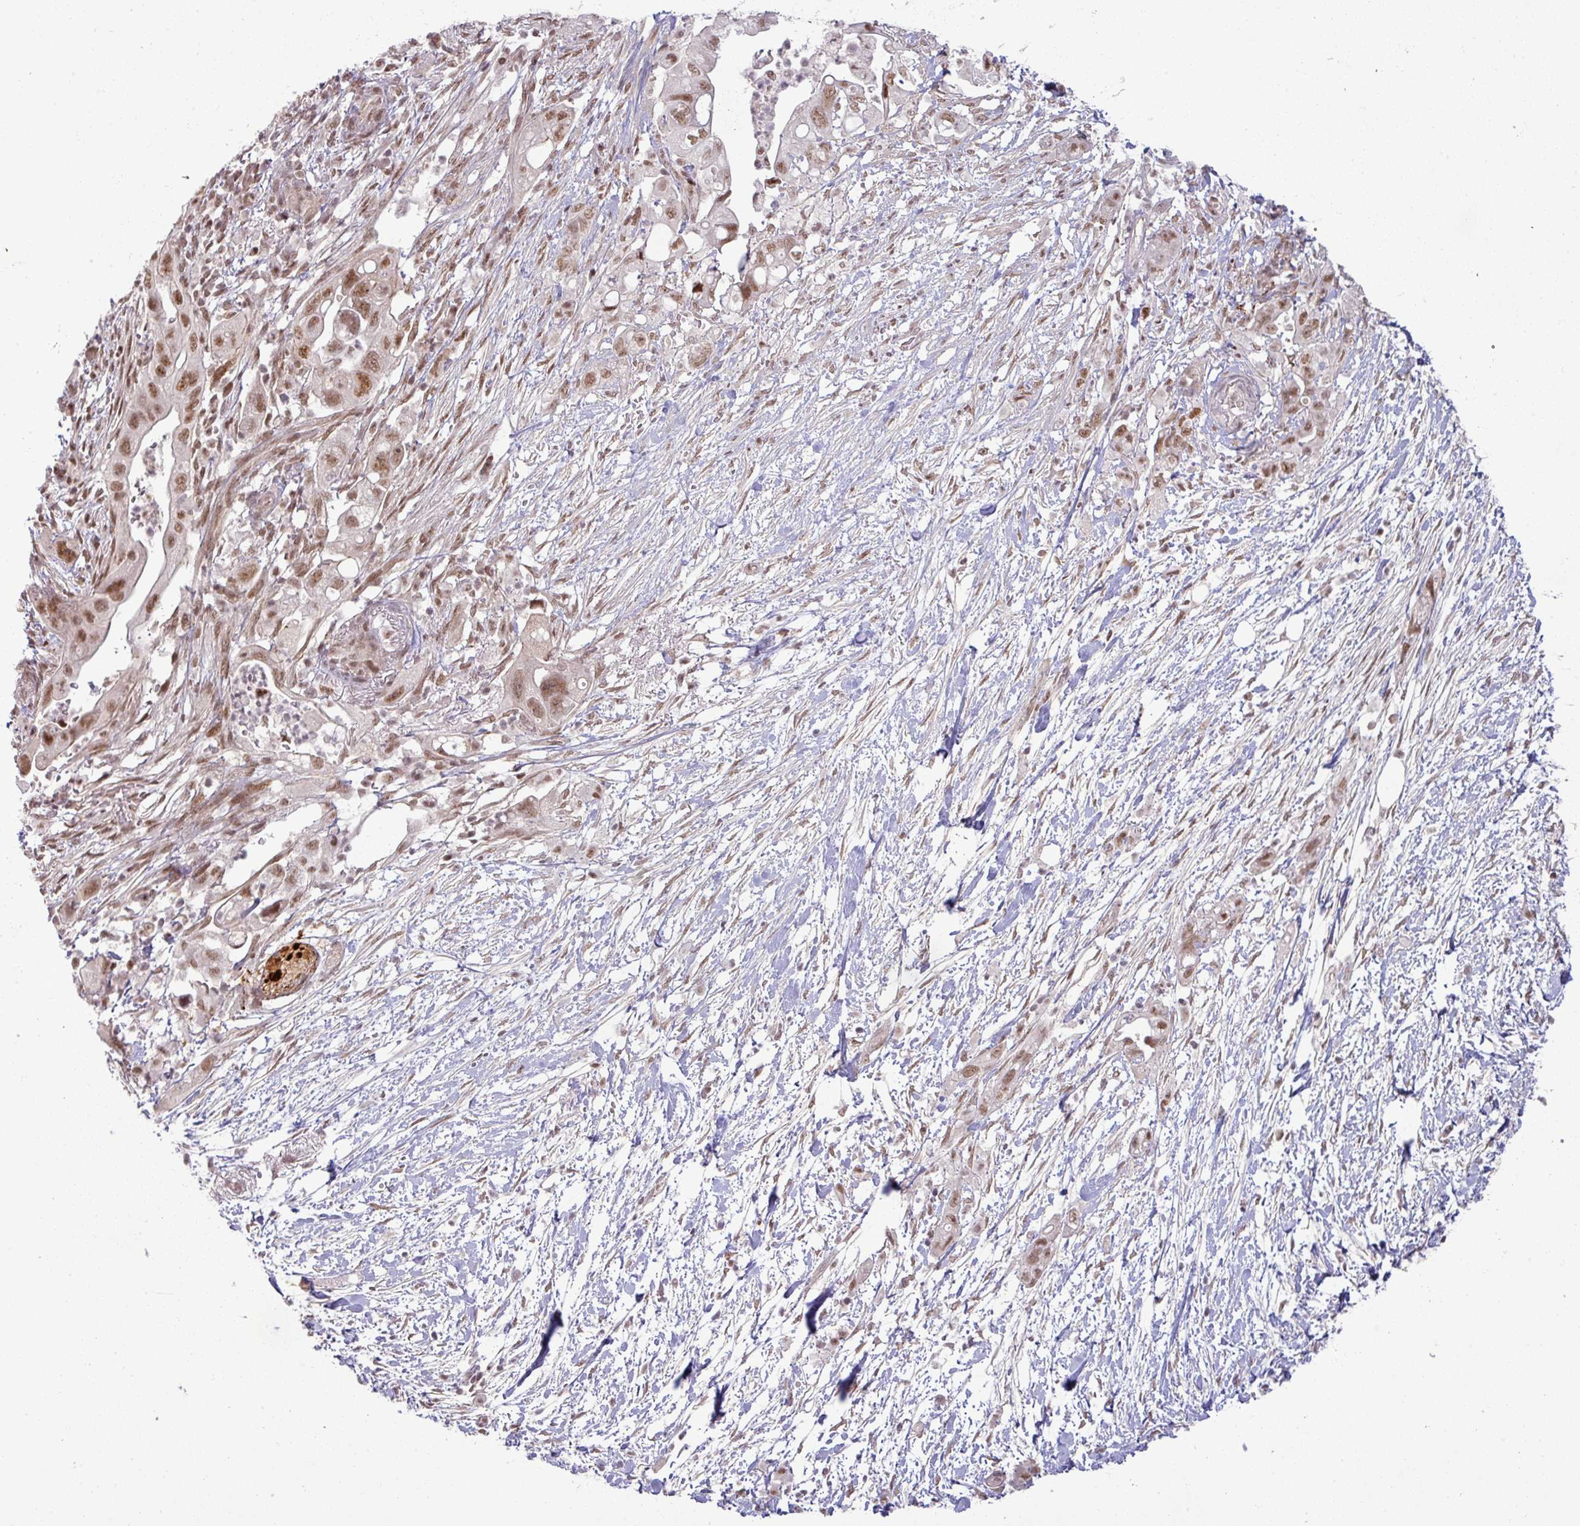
{"staining": {"intensity": "moderate", "quantity": ">75%", "location": "nuclear"}, "tissue": "pancreatic cancer", "cell_type": "Tumor cells", "image_type": "cancer", "snomed": [{"axis": "morphology", "description": "Adenocarcinoma, NOS"}, {"axis": "topography", "description": "Pancreas"}], "caption": "DAB immunohistochemical staining of human pancreatic cancer (adenocarcinoma) demonstrates moderate nuclear protein expression in approximately >75% of tumor cells.", "gene": "PTPN20", "patient": {"sex": "female", "age": 72}}